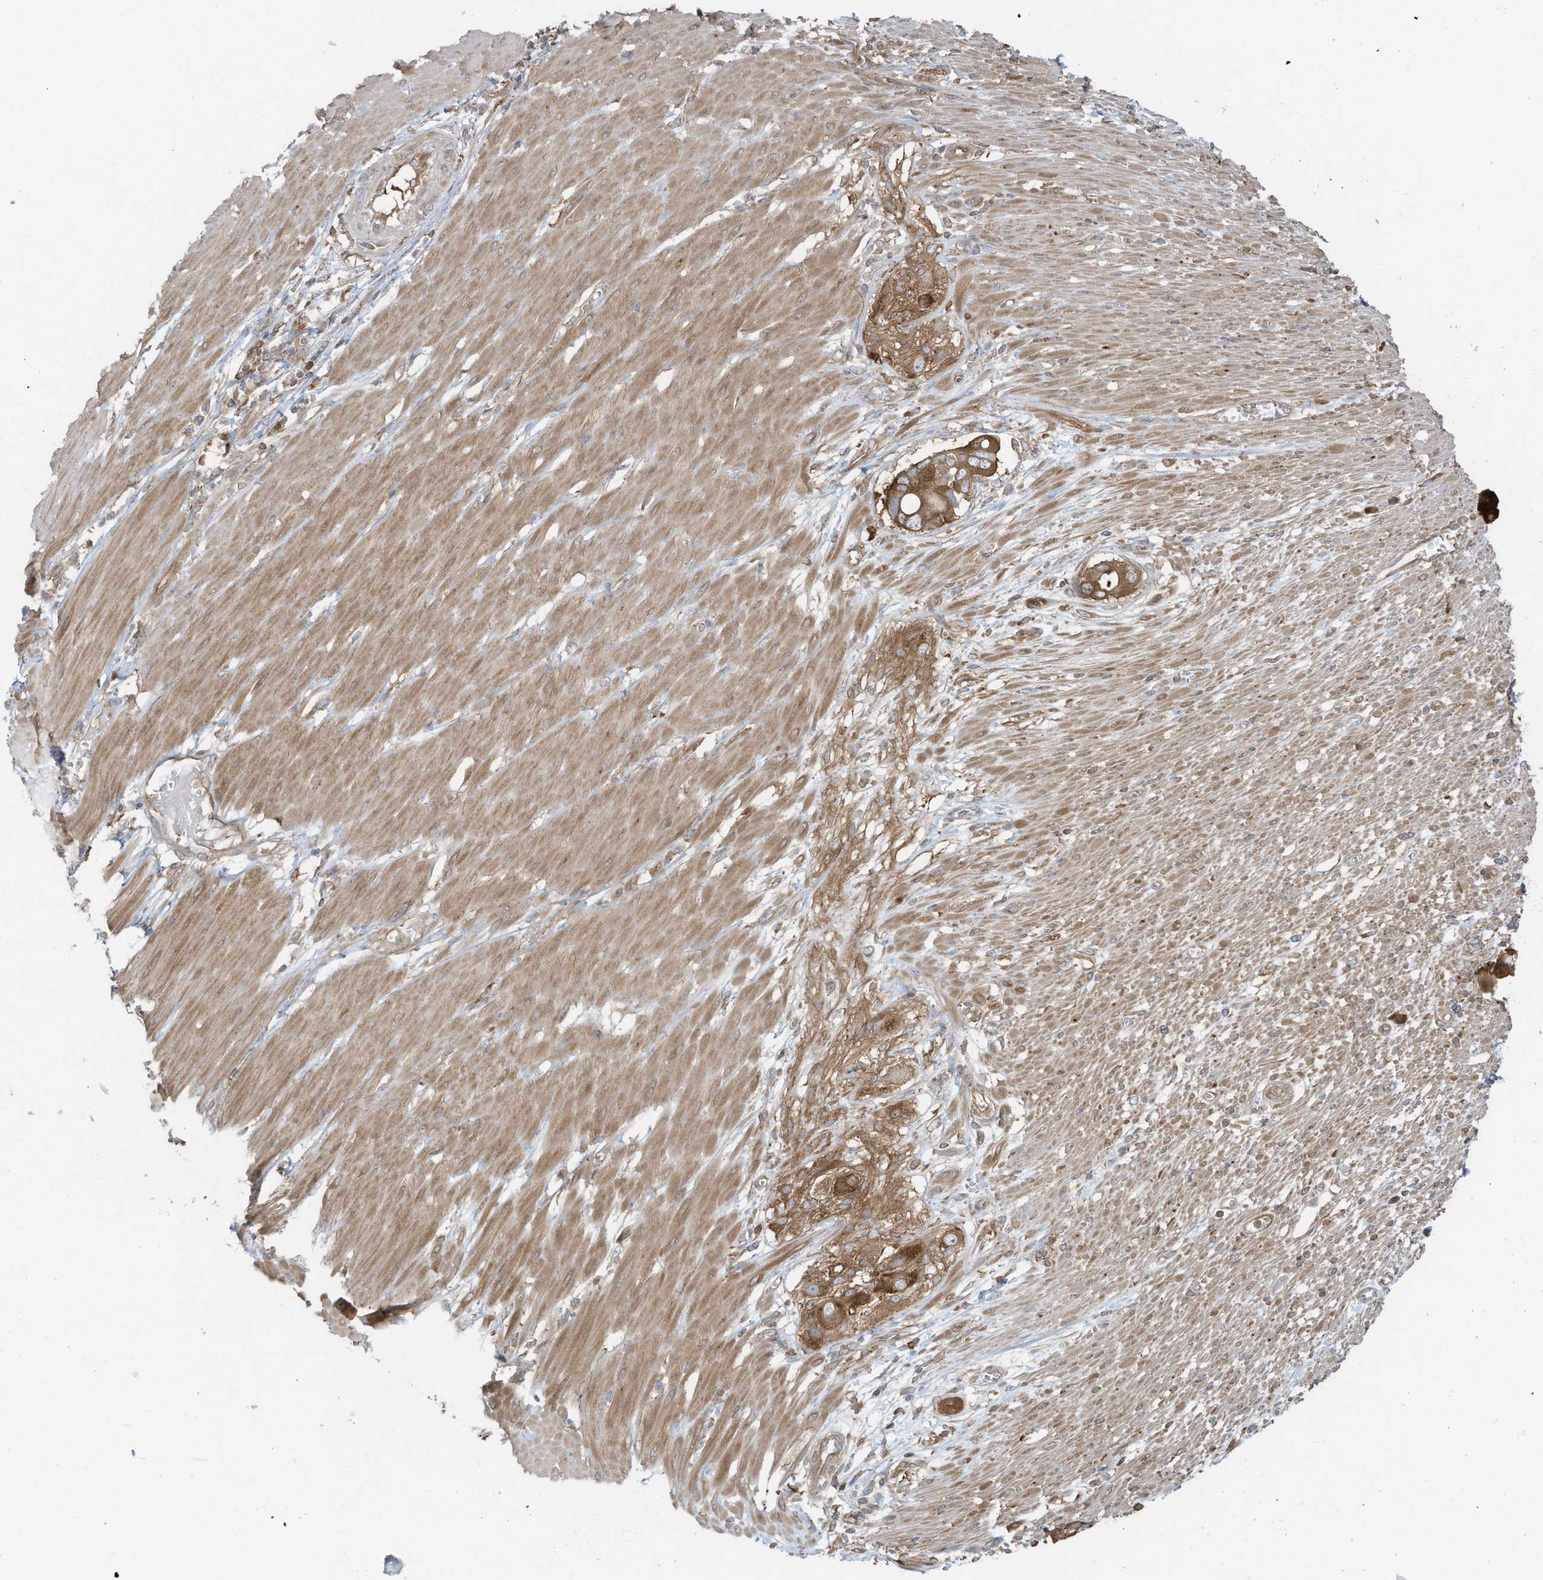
{"staining": {"intensity": "moderate", "quantity": ">75%", "location": "cytoplasmic/membranous"}, "tissue": "pancreatic cancer", "cell_type": "Tumor cells", "image_type": "cancer", "snomed": [{"axis": "morphology", "description": "Adenocarcinoma, NOS"}, {"axis": "topography", "description": "Pancreas"}], "caption": "Immunohistochemistry micrograph of neoplastic tissue: human pancreatic adenocarcinoma stained using IHC shows medium levels of moderate protein expression localized specifically in the cytoplasmic/membranous of tumor cells, appearing as a cytoplasmic/membranous brown color.", "gene": "OLA1", "patient": {"sex": "male", "age": 68}}